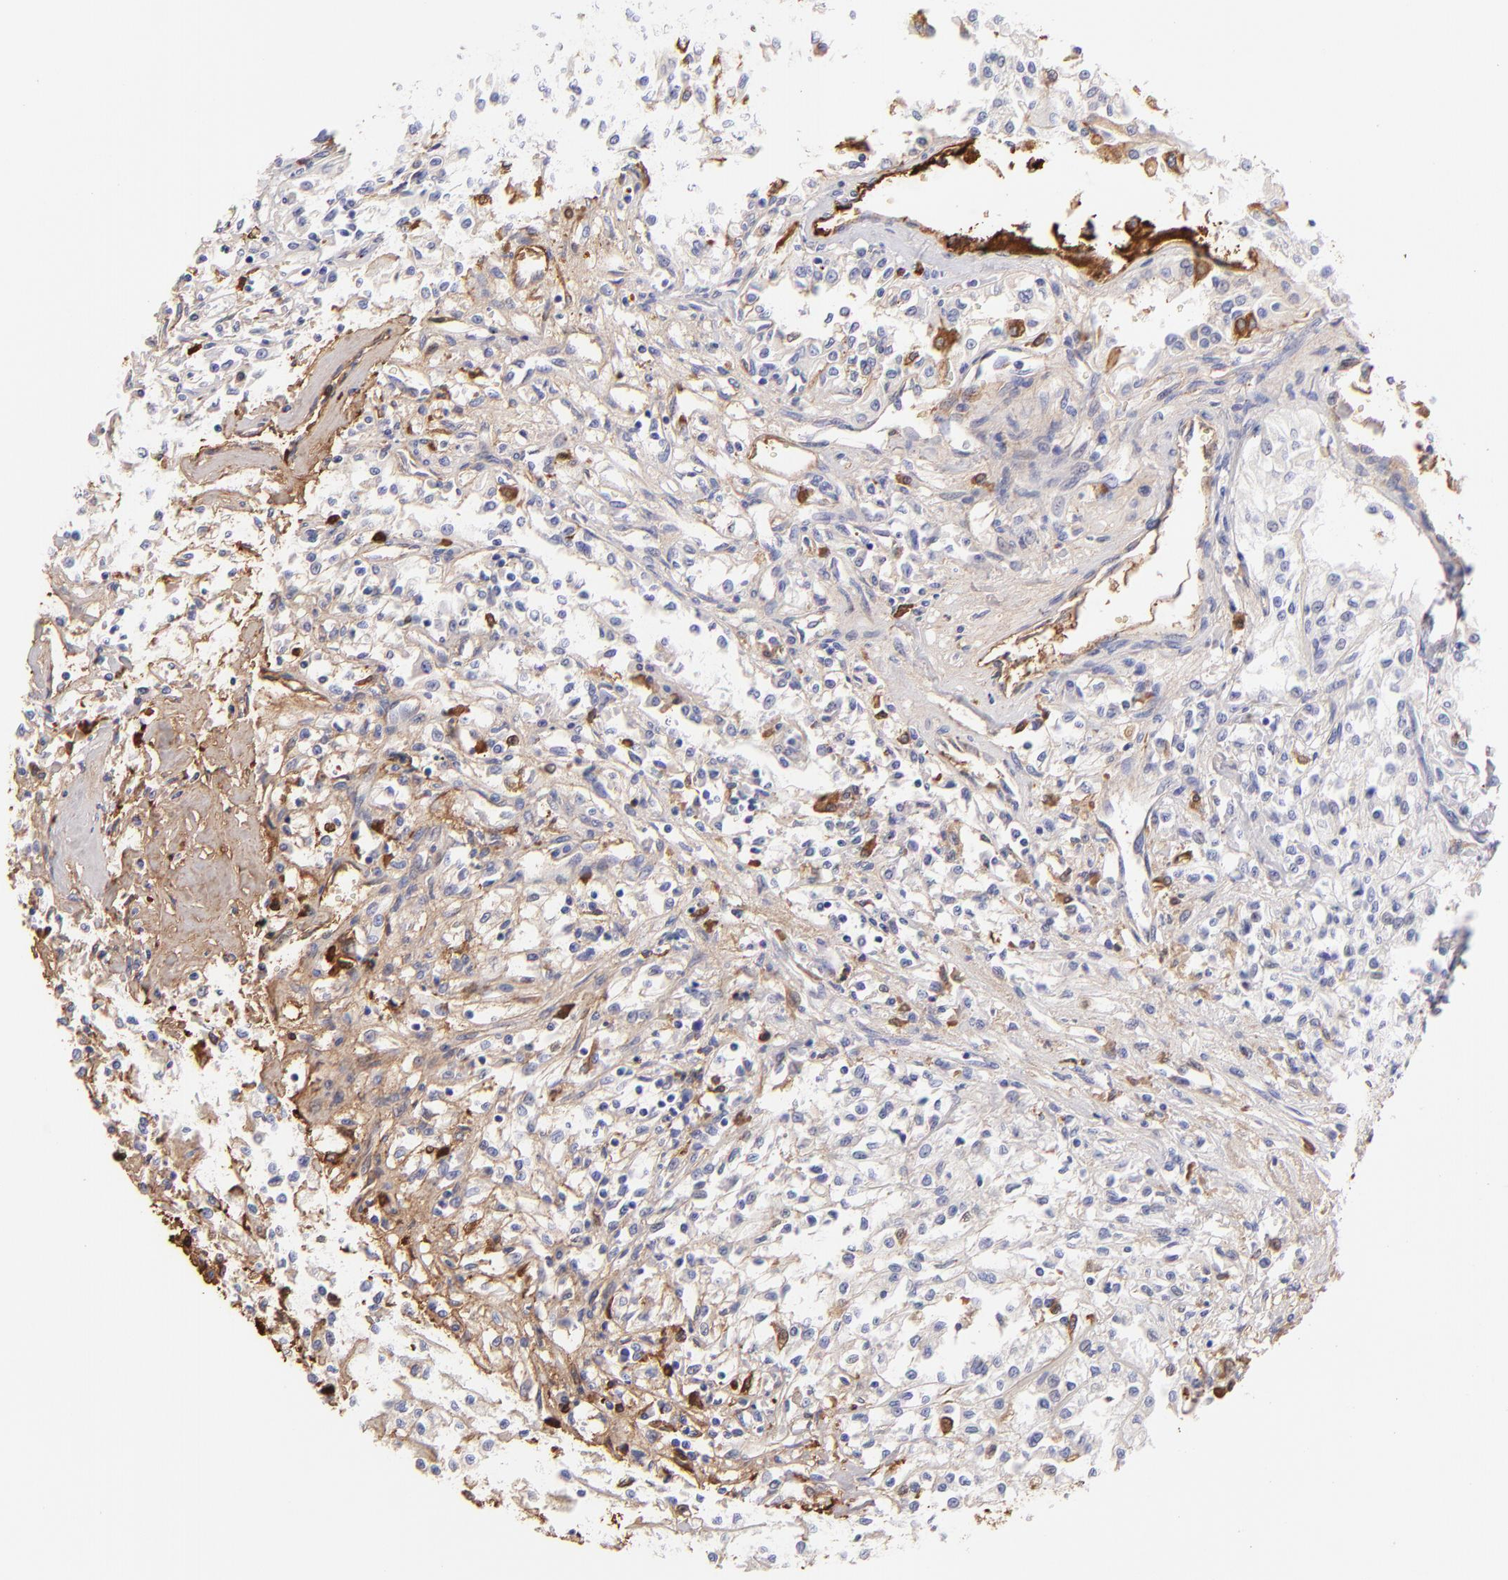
{"staining": {"intensity": "weak", "quantity": "<25%", "location": "cytoplasmic/membranous"}, "tissue": "renal cancer", "cell_type": "Tumor cells", "image_type": "cancer", "snomed": [{"axis": "morphology", "description": "Adenocarcinoma, NOS"}, {"axis": "topography", "description": "Kidney"}], "caption": "Adenocarcinoma (renal) was stained to show a protein in brown. There is no significant expression in tumor cells.", "gene": "FGB", "patient": {"sex": "male", "age": 78}}